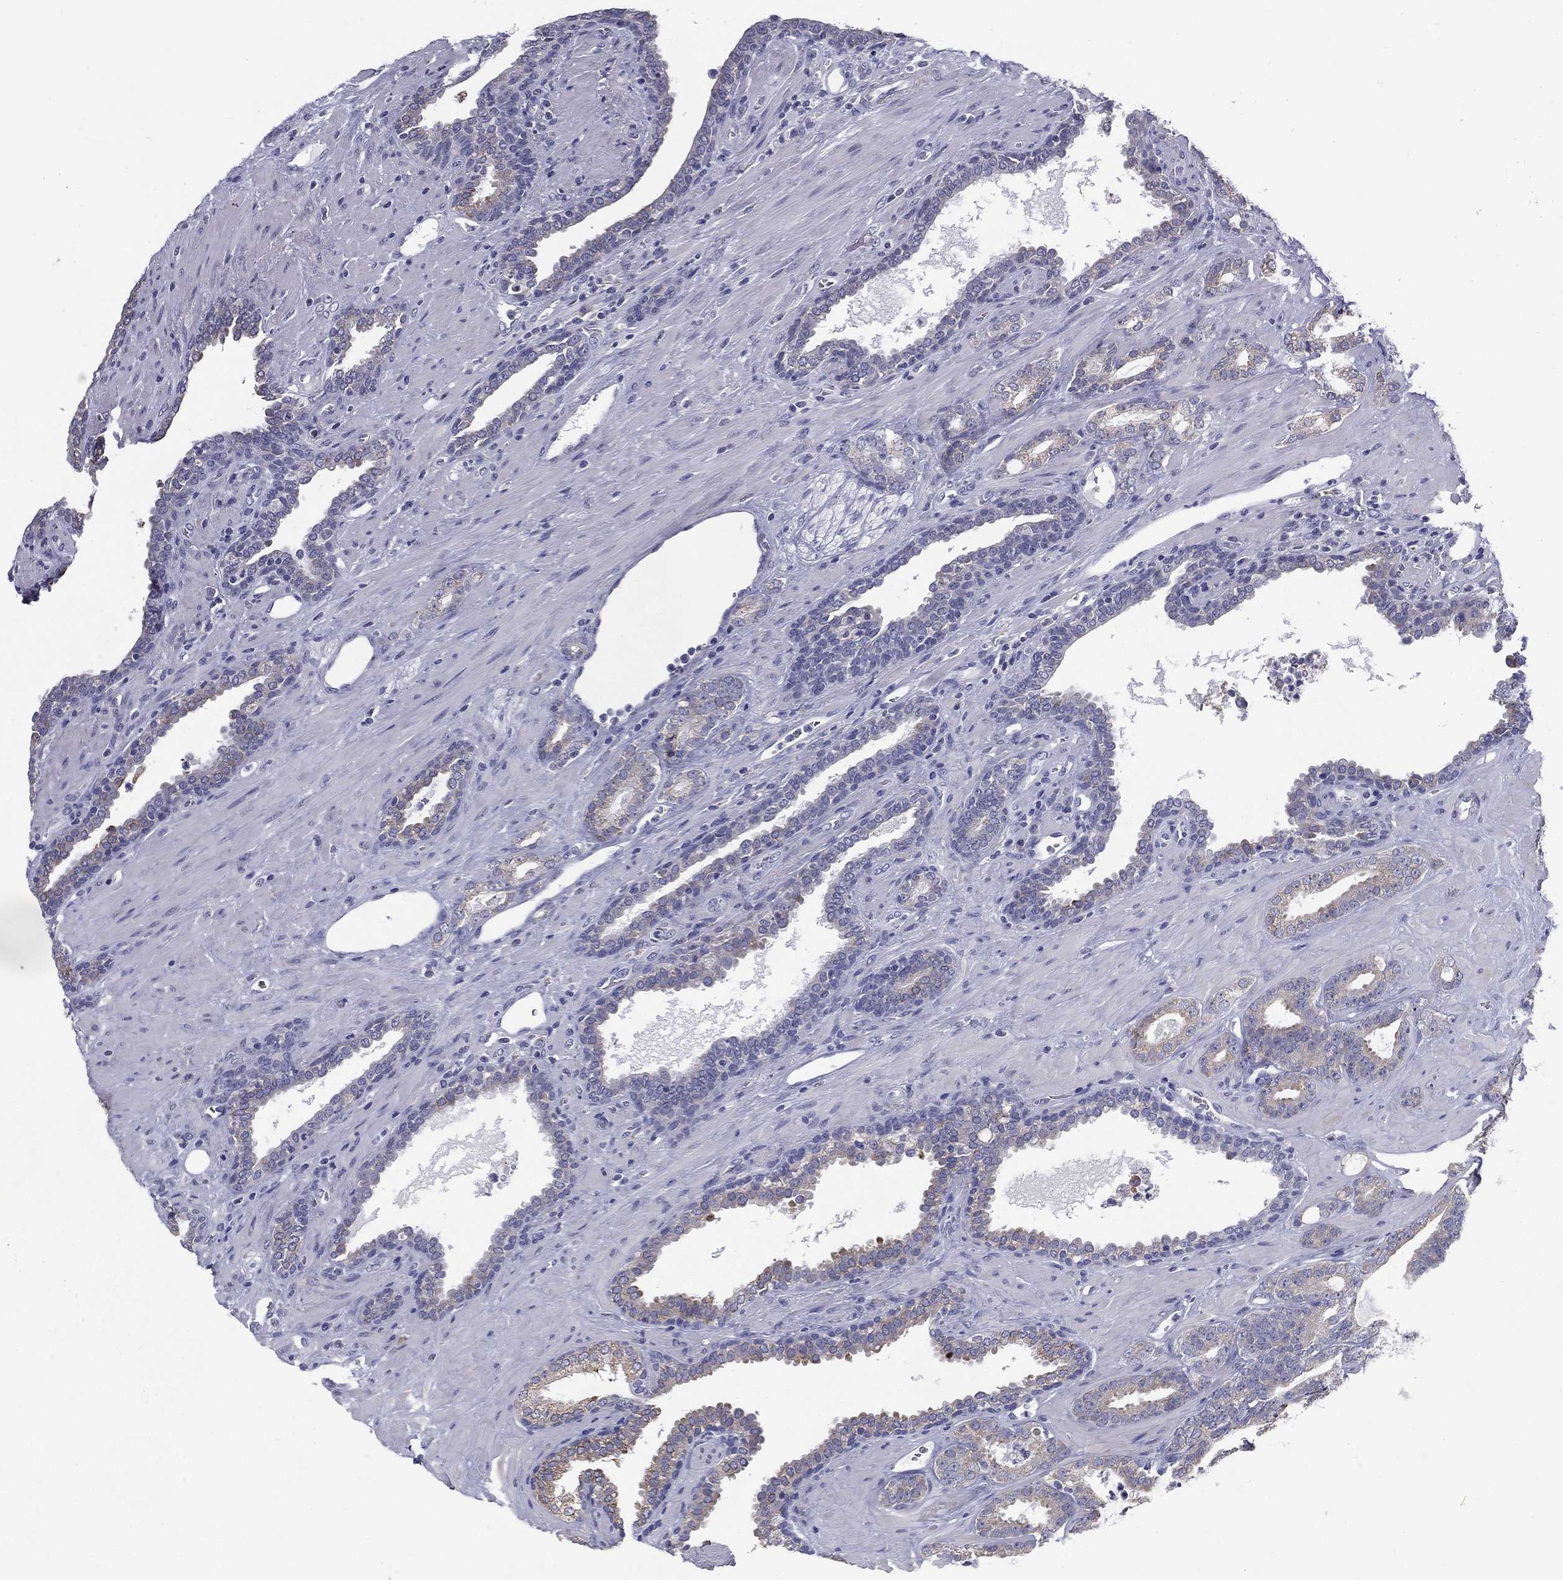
{"staining": {"intensity": "negative", "quantity": "none", "location": "none"}, "tissue": "prostate cancer", "cell_type": "Tumor cells", "image_type": "cancer", "snomed": [{"axis": "morphology", "description": "Adenocarcinoma, Low grade"}, {"axis": "topography", "description": "Prostate"}], "caption": "High magnification brightfield microscopy of prostate adenocarcinoma (low-grade) stained with DAB (brown) and counterstained with hematoxylin (blue): tumor cells show no significant staining.", "gene": "C19orf18", "patient": {"sex": "male", "age": 61}}